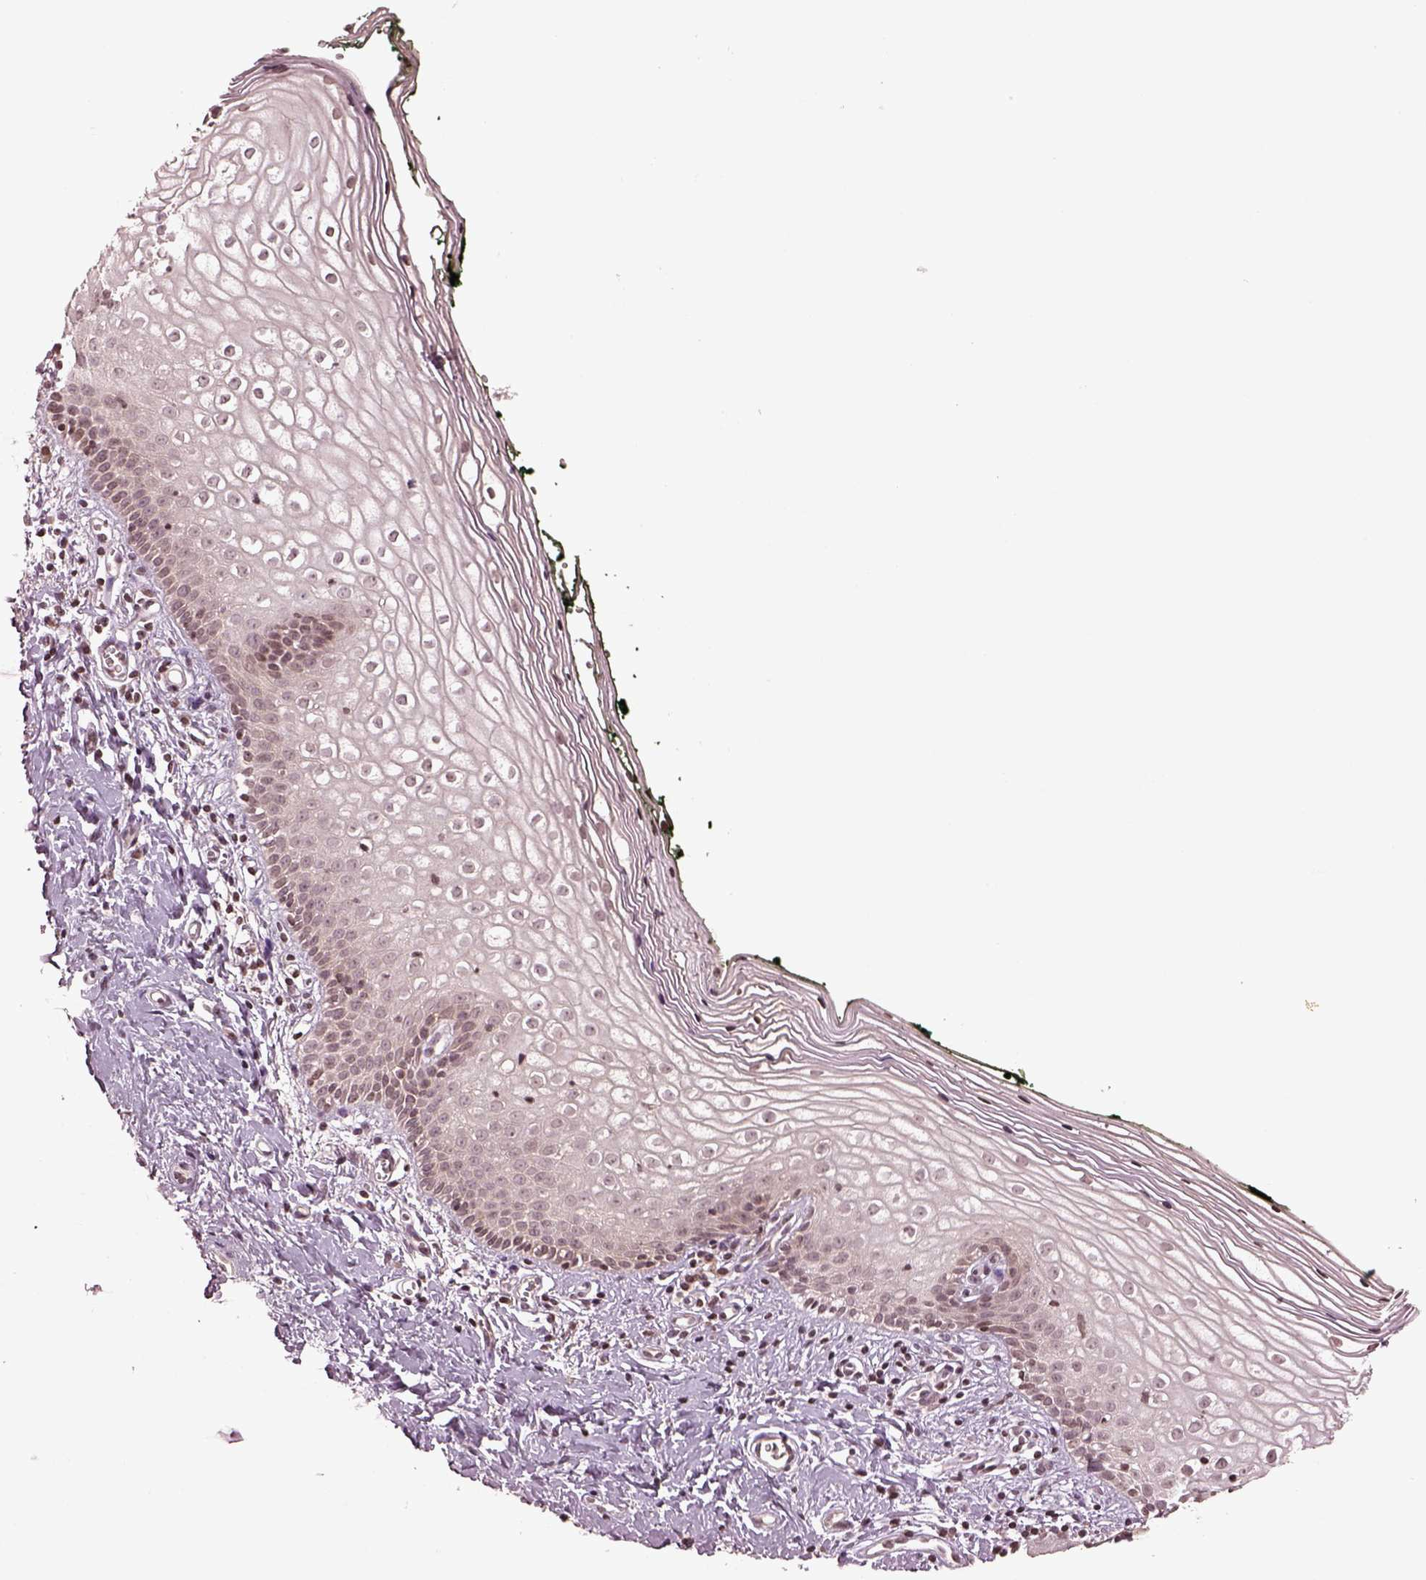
{"staining": {"intensity": "weak", "quantity": "<25%", "location": "nuclear"}, "tissue": "vagina", "cell_type": "Squamous epithelial cells", "image_type": "normal", "snomed": [{"axis": "morphology", "description": "Normal tissue, NOS"}, {"axis": "topography", "description": "Vagina"}], "caption": "High magnification brightfield microscopy of unremarkable vagina stained with DAB (brown) and counterstained with hematoxylin (blue): squamous epithelial cells show no significant staining.", "gene": "GRM4", "patient": {"sex": "female", "age": 47}}